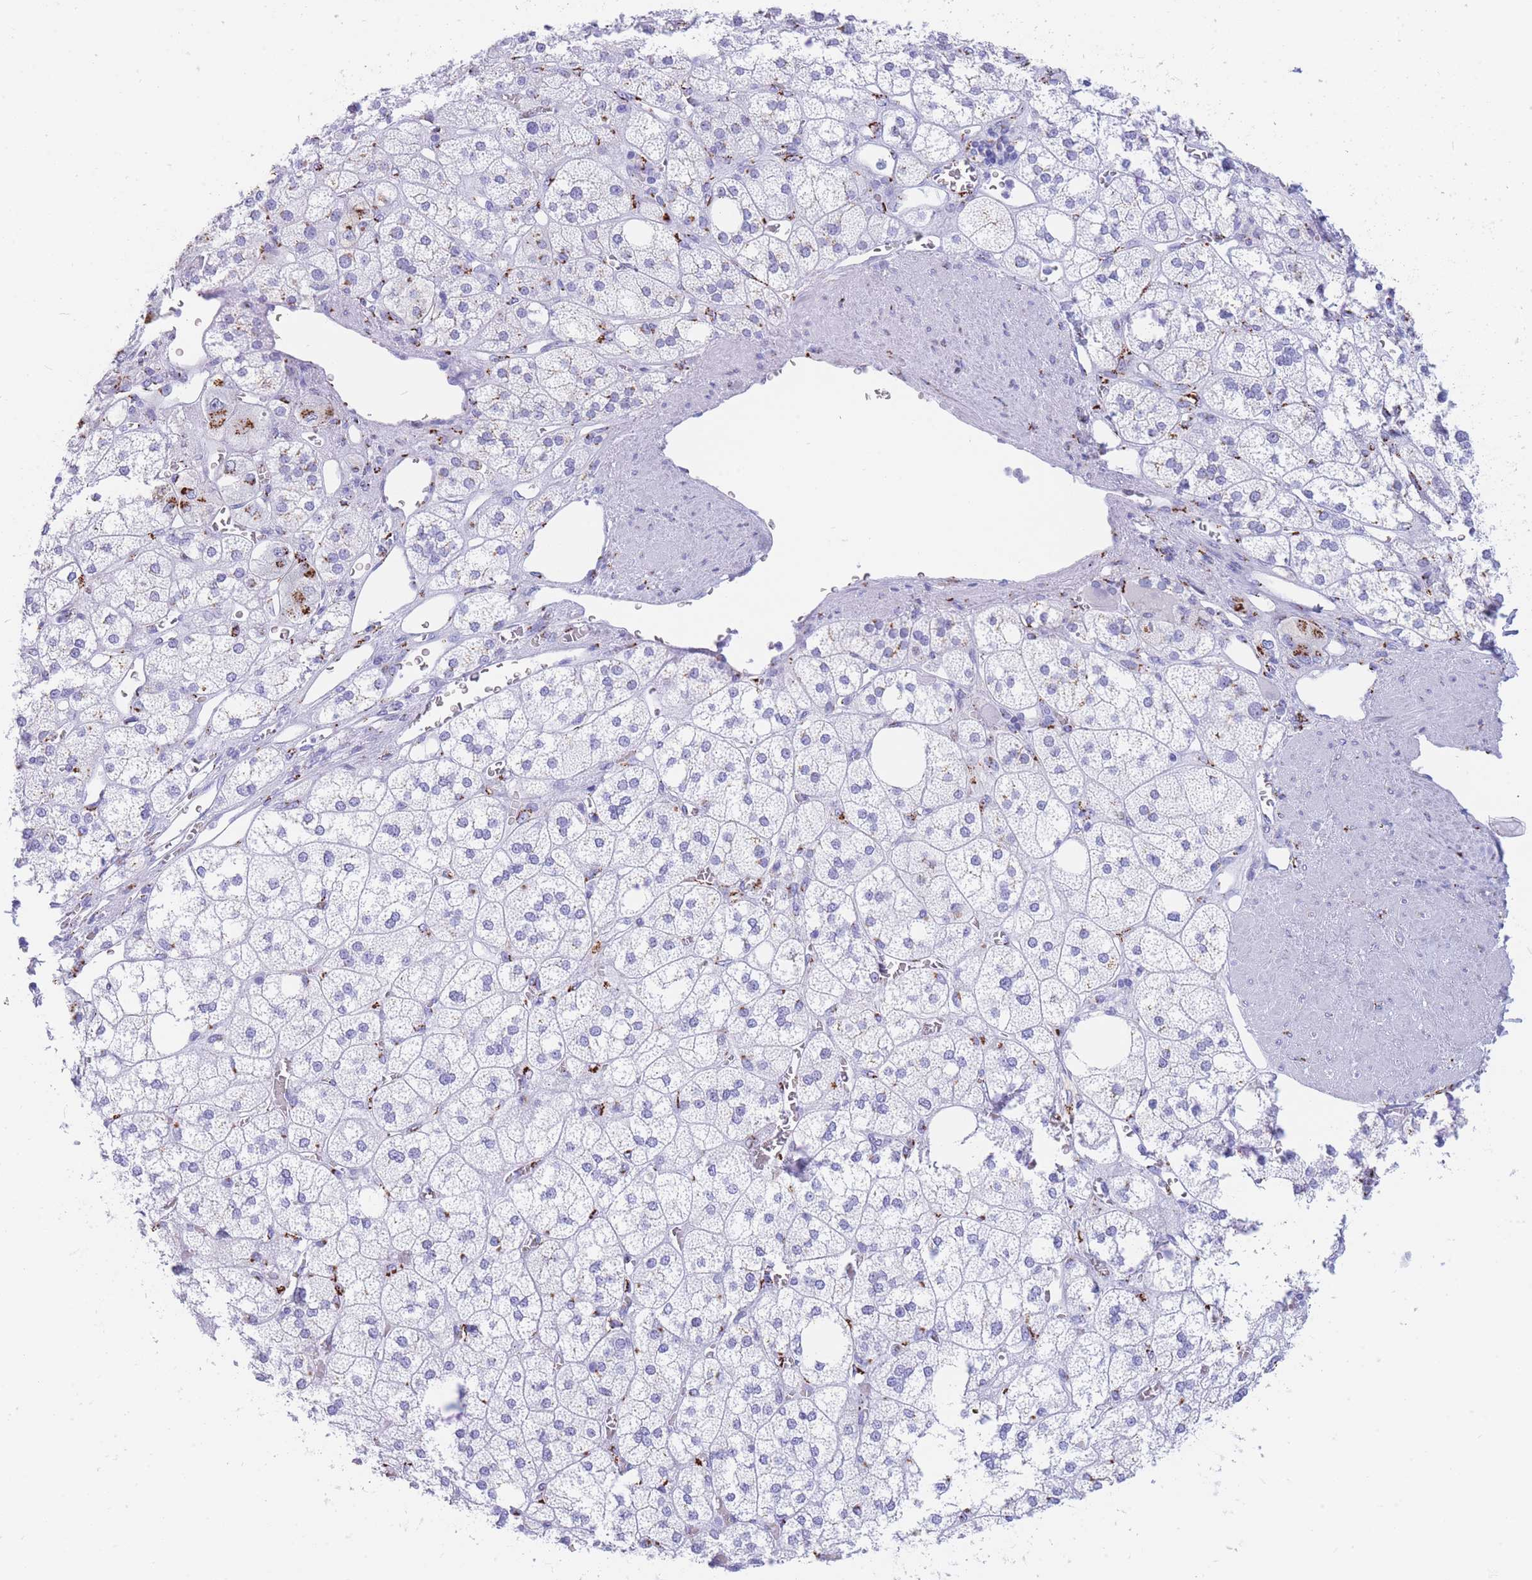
{"staining": {"intensity": "moderate", "quantity": "<25%", "location": "cytoplasmic/membranous"}, "tissue": "adrenal gland", "cell_type": "Glandular cells", "image_type": "normal", "snomed": [{"axis": "morphology", "description": "Normal tissue, NOS"}, {"axis": "topography", "description": "Adrenal gland"}], "caption": "Glandular cells display low levels of moderate cytoplasmic/membranous positivity in approximately <25% of cells in unremarkable adrenal gland. Nuclei are stained in blue.", "gene": "FAM3C", "patient": {"sex": "male", "age": 61}}